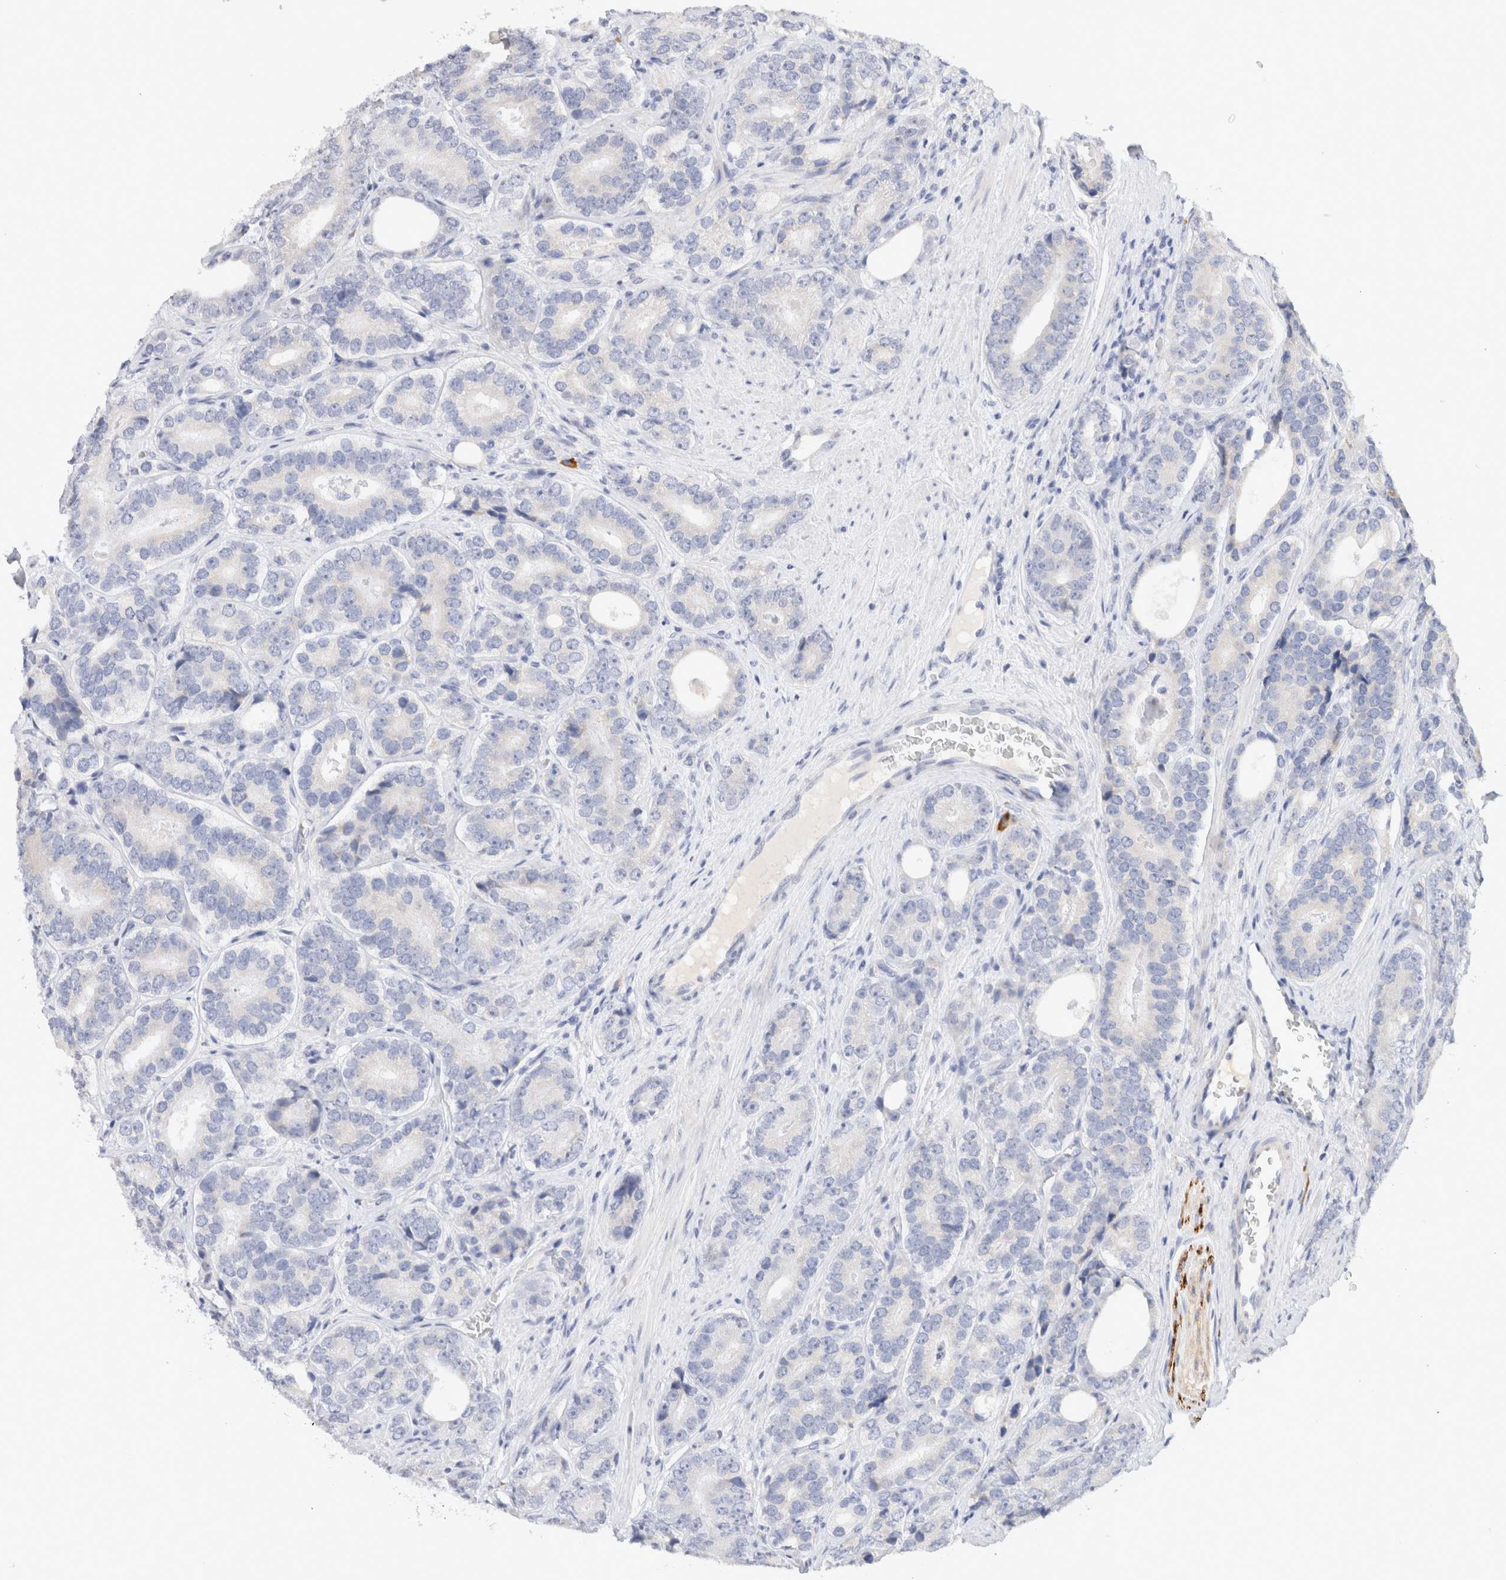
{"staining": {"intensity": "negative", "quantity": "none", "location": "none"}, "tissue": "prostate cancer", "cell_type": "Tumor cells", "image_type": "cancer", "snomed": [{"axis": "morphology", "description": "Adenocarcinoma, High grade"}, {"axis": "topography", "description": "Prostate"}], "caption": "The immunohistochemistry (IHC) micrograph has no significant expression in tumor cells of prostate cancer tissue.", "gene": "GADD45G", "patient": {"sex": "male", "age": 56}}